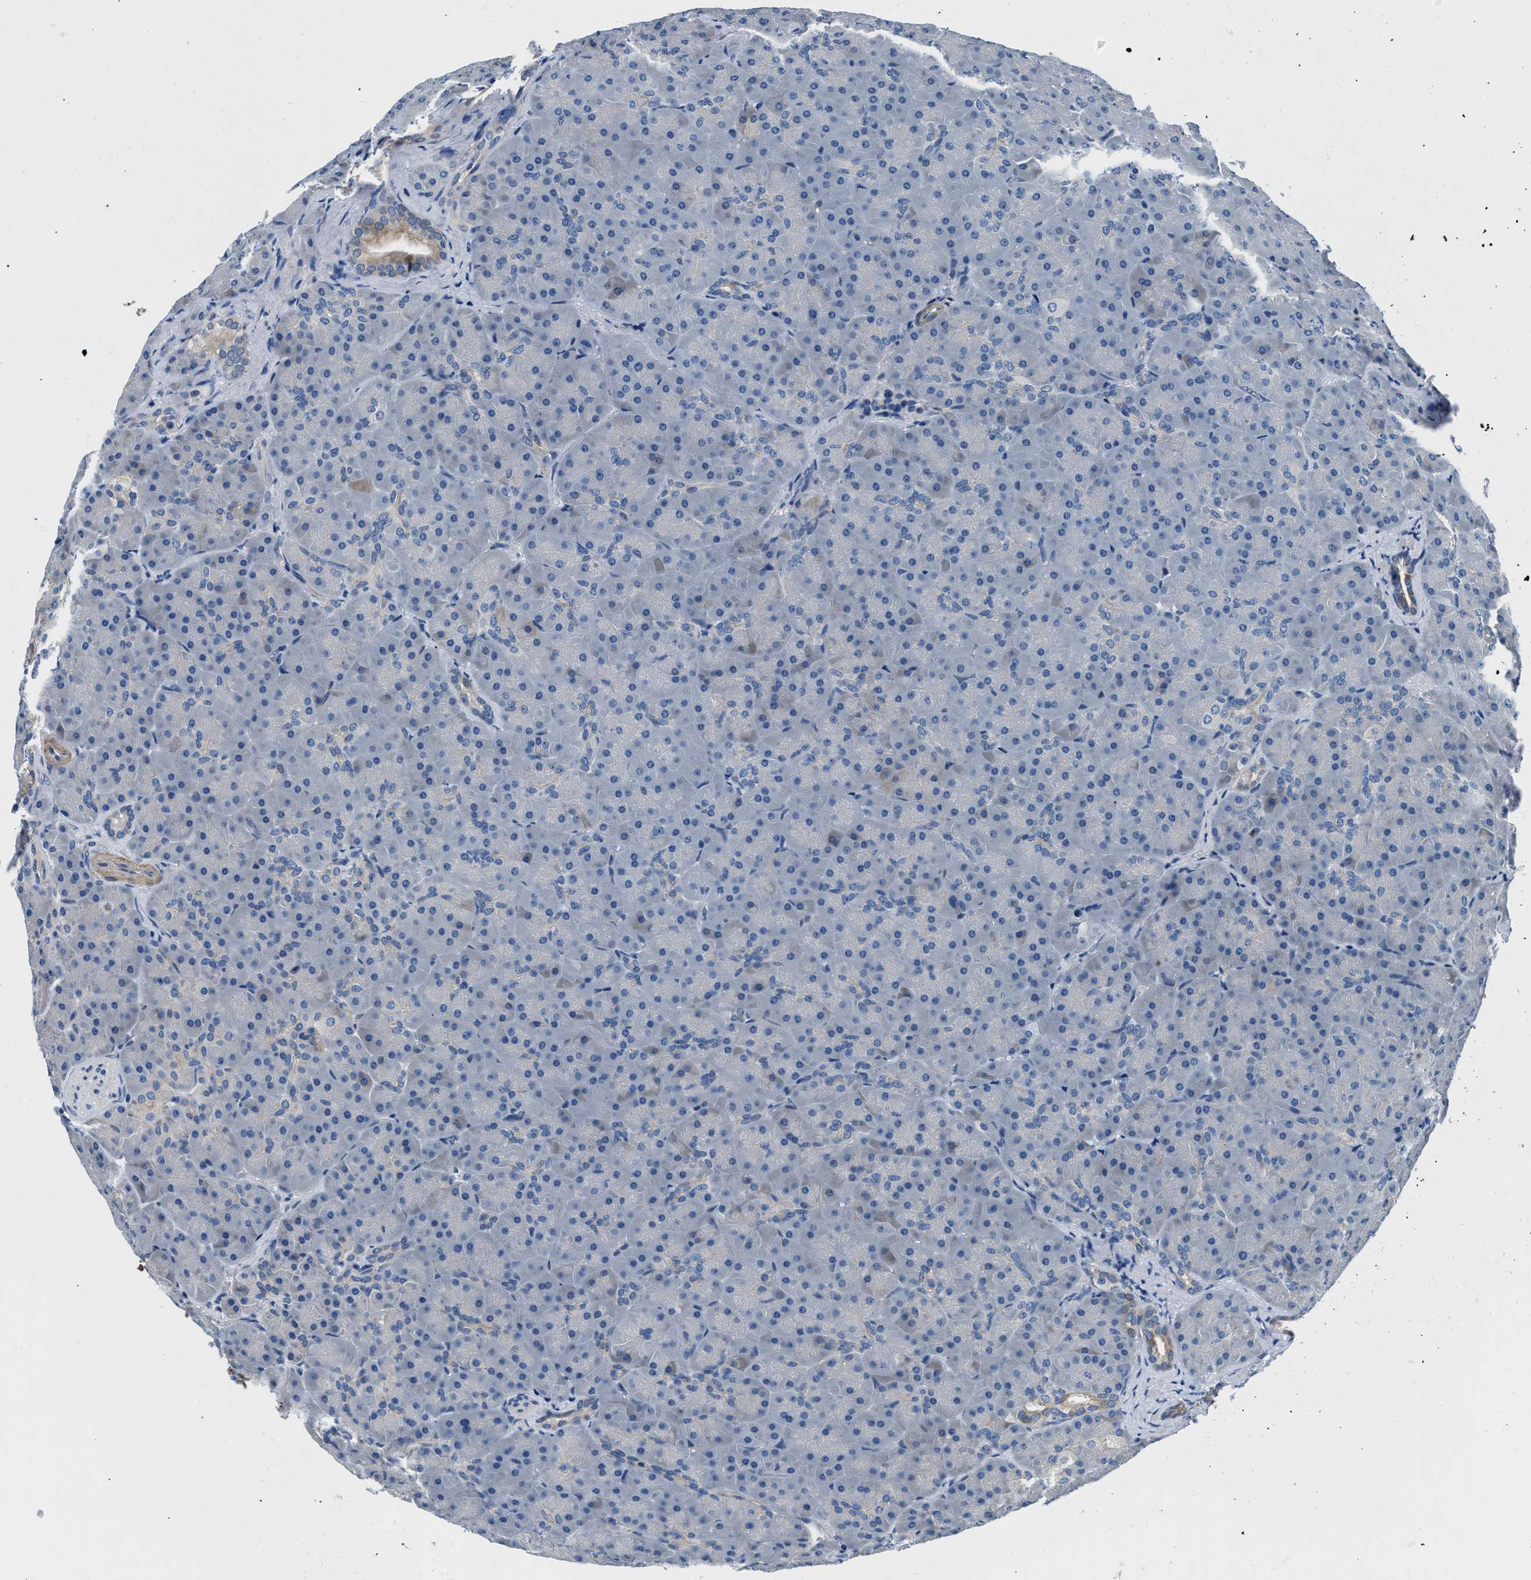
{"staining": {"intensity": "weak", "quantity": "<25%", "location": "cytoplasmic/membranous"}, "tissue": "pancreas", "cell_type": "Exocrine glandular cells", "image_type": "normal", "snomed": [{"axis": "morphology", "description": "Normal tissue, NOS"}, {"axis": "topography", "description": "Pancreas"}], "caption": "IHC photomicrograph of benign pancreas stained for a protein (brown), which displays no positivity in exocrine glandular cells.", "gene": "CDRT4", "patient": {"sex": "male", "age": 66}}